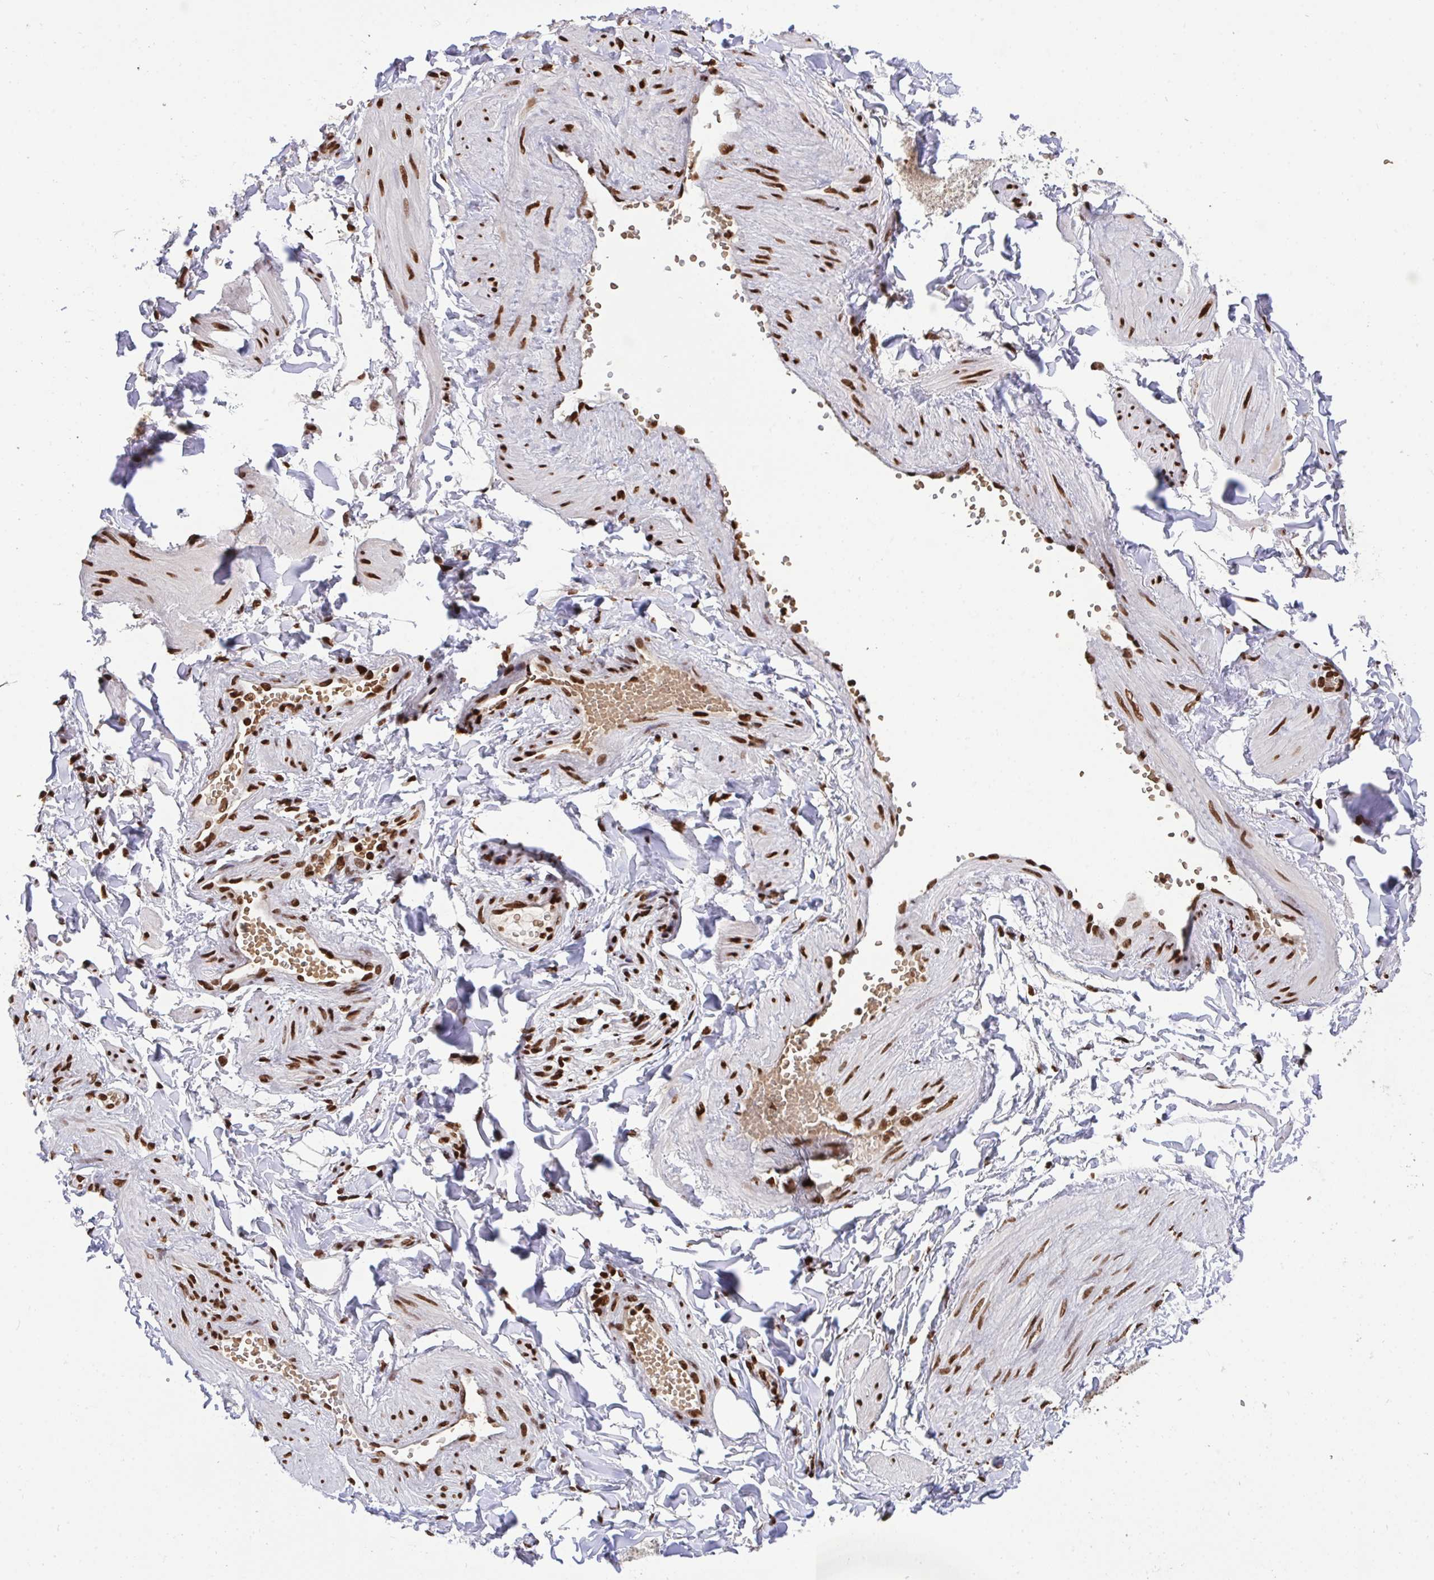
{"staining": {"intensity": "strong", "quantity": ">75%", "location": "nuclear"}, "tissue": "adipose tissue", "cell_type": "Adipocytes", "image_type": "normal", "snomed": [{"axis": "morphology", "description": "Normal tissue, NOS"}, {"axis": "topography", "description": "Epididymis"}, {"axis": "topography", "description": "Peripheral nerve tissue"}], "caption": "IHC of benign human adipose tissue exhibits high levels of strong nuclear staining in approximately >75% of adipocytes.", "gene": "ENSG00000268083", "patient": {"sex": "male", "age": 32}}